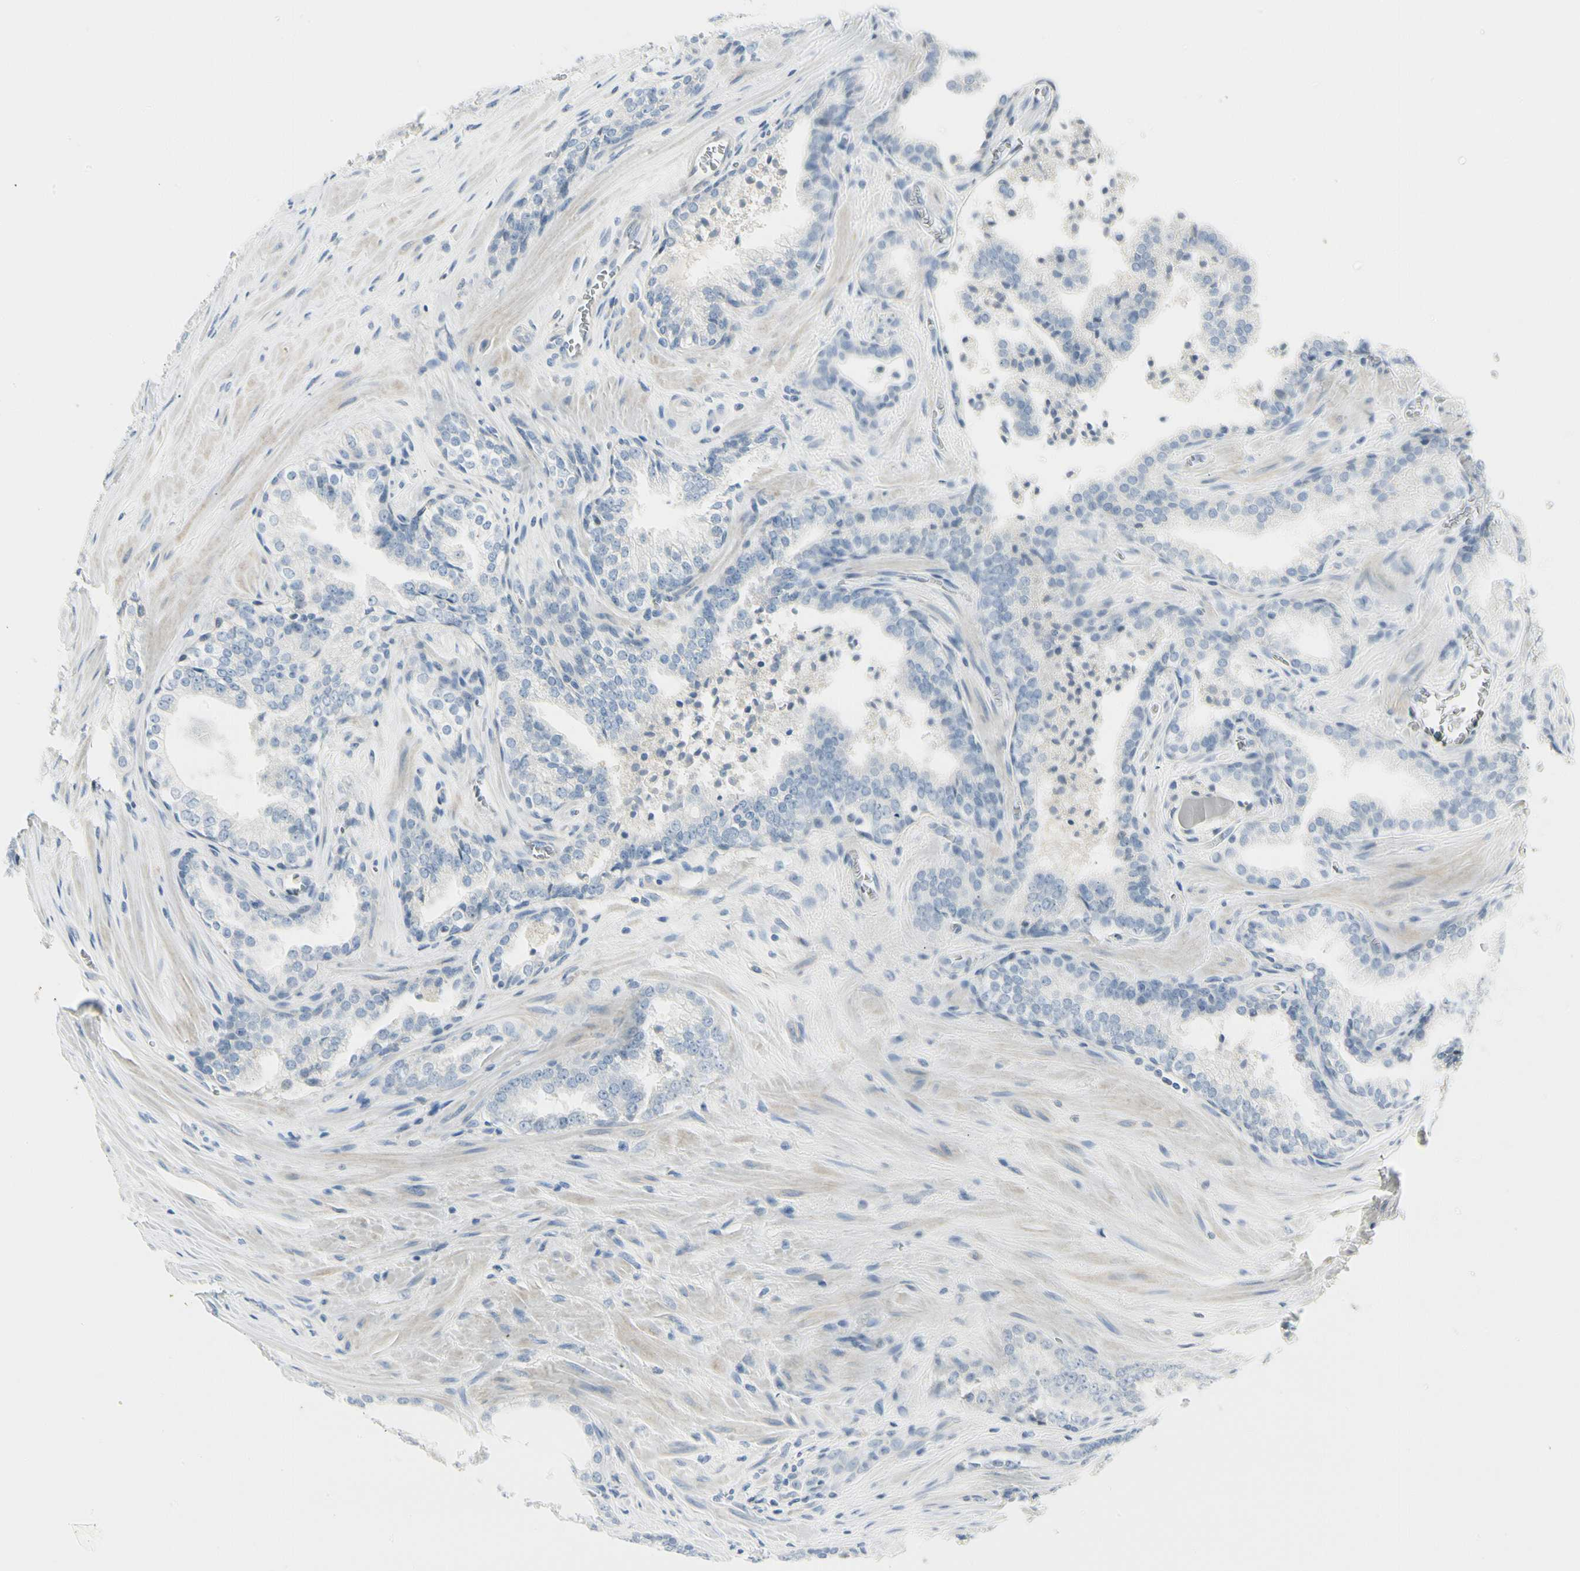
{"staining": {"intensity": "negative", "quantity": "none", "location": "none"}, "tissue": "prostate cancer", "cell_type": "Tumor cells", "image_type": "cancer", "snomed": [{"axis": "morphology", "description": "Adenocarcinoma, Low grade"}, {"axis": "topography", "description": "Prostate"}], "caption": "Prostate cancer was stained to show a protein in brown. There is no significant positivity in tumor cells. (DAB immunohistochemistry (IHC) visualized using brightfield microscopy, high magnification).", "gene": "TNFSF11", "patient": {"sex": "male", "age": 60}}